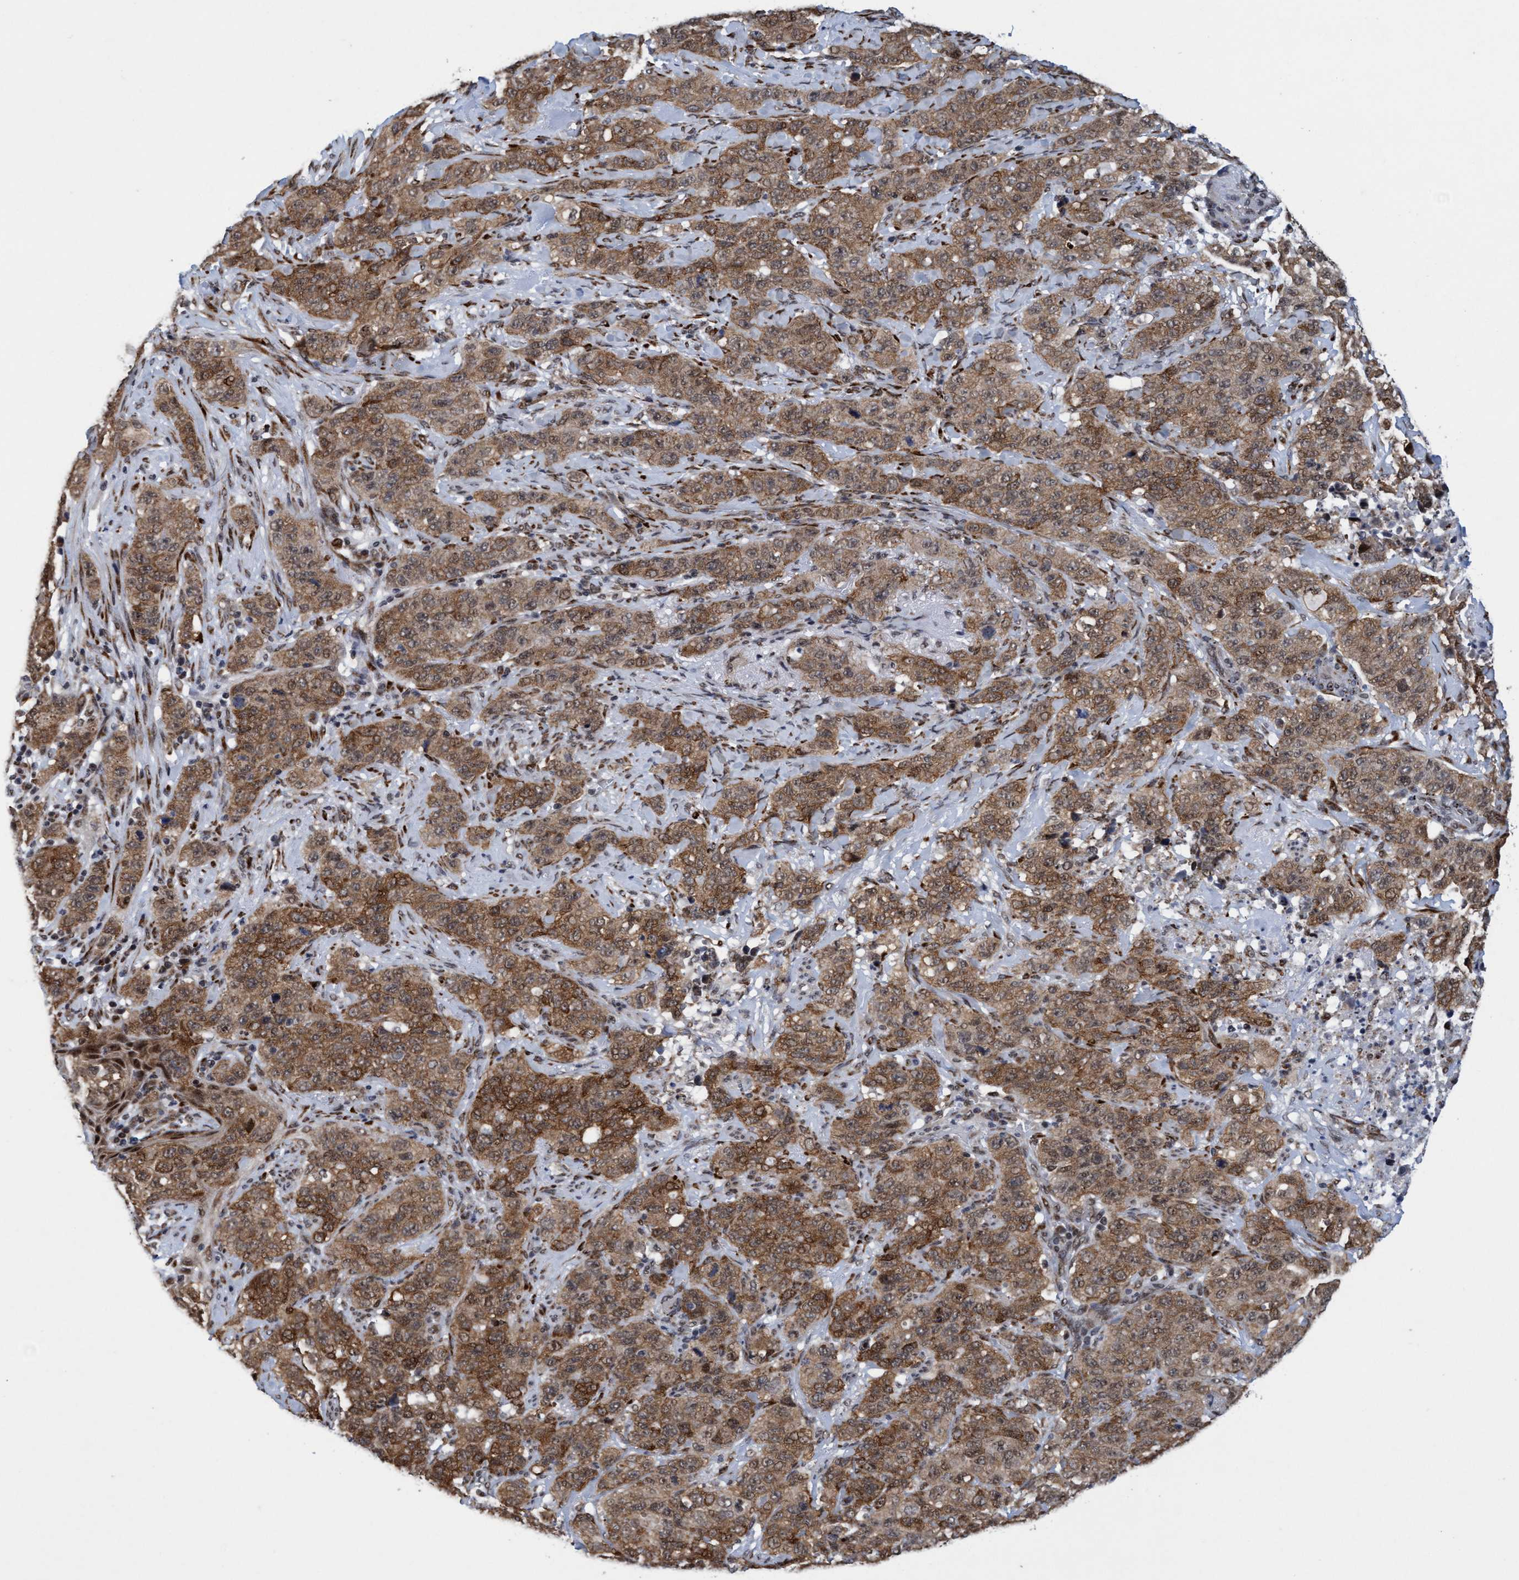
{"staining": {"intensity": "moderate", "quantity": ">75%", "location": "cytoplasmic/membranous"}, "tissue": "stomach cancer", "cell_type": "Tumor cells", "image_type": "cancer", "snomed": [{"axis": "morphology", "description": "Adenocarcinoma, NOS"}, {"axis": "topography", "description": "Stomach"}], "caption": "A high-resolution micrograph shows IHC staining of adenocarcinoma (stomach), which exhibits moderate cytoplasmic/membranous staining in about >75% of tumor cells. (Brightfield microscopy of DAB IHC at high magnification).", "gene": "GLT6D1", "patient": {"sex": "male", "age": 48}}